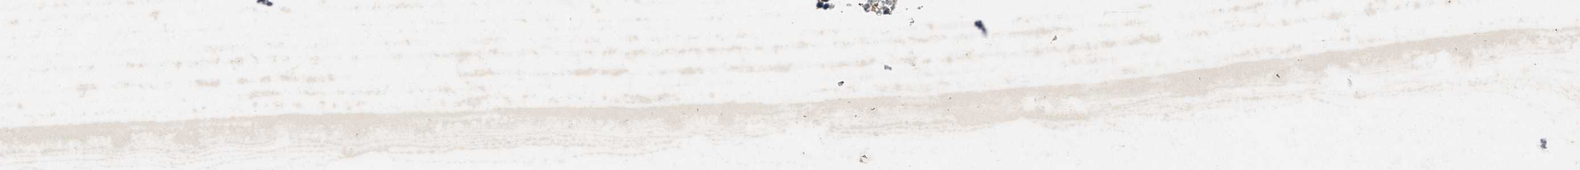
{"staining": {"intensity": "strong", "quantity": "25%-75%", "location": "cytoplasmic/membranous"}, "tissue": "bone marrow", "cell_type": "Hematopoietic cells", "image_type": "normal", "snomed": [{"axis": "morphology", "description": "Normal tissue, NOS"}, {"axis": "topography", "description": "Bone marrow"}], "caption": "High-power microscopy captured an immunohistochemistry image of benign bone marrow, revealing strong cytoplasmic/membranous expression in approximately 25%-75% of hematopoietic cells. (brown staining indicates protein expression, while blue staining denotes nuclei).", "gene": "URGCP", "patient": {"sex": "male", "age": 70}}